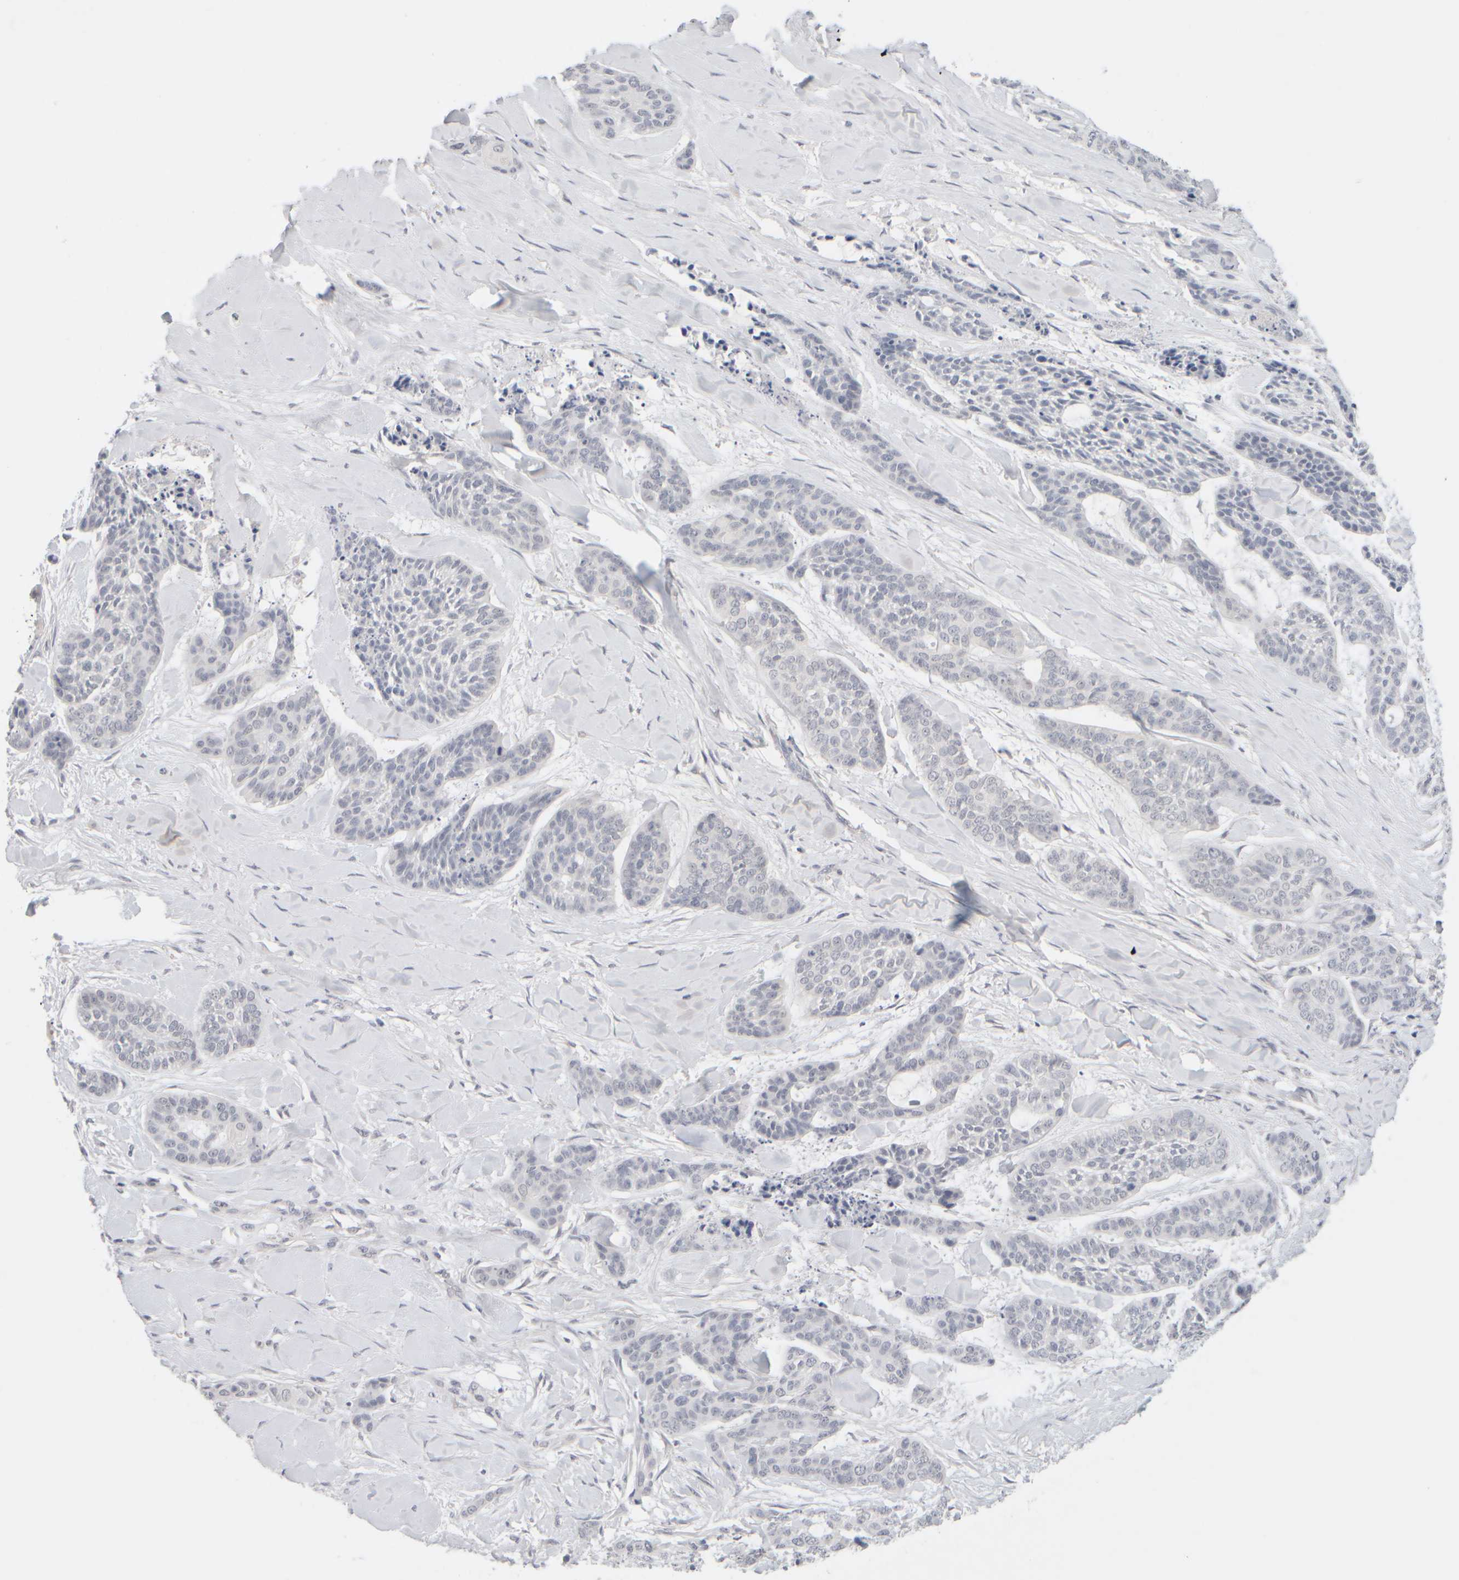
{"staining": {"intensity": "negative", "quantity": "none", "location": "none"}, "tissue": "skin cancer", "cell_type": "Tumor cells", "image_type": "cancer", "snomed": [{"axis": "morphology", "description": "Basal cell carcinoma"}, {"axis": "topography", "description": "Skin"}], "caption": "This micrograph is of skin basal cell carcinoma stained with immunohistochemistry (IHC) to label a protein in brown with the nuclei are counter-stained blue. There is no expression in tumor cells.", "gene": "ZNF112", "patient": {"sex": "female", "age": 64}}